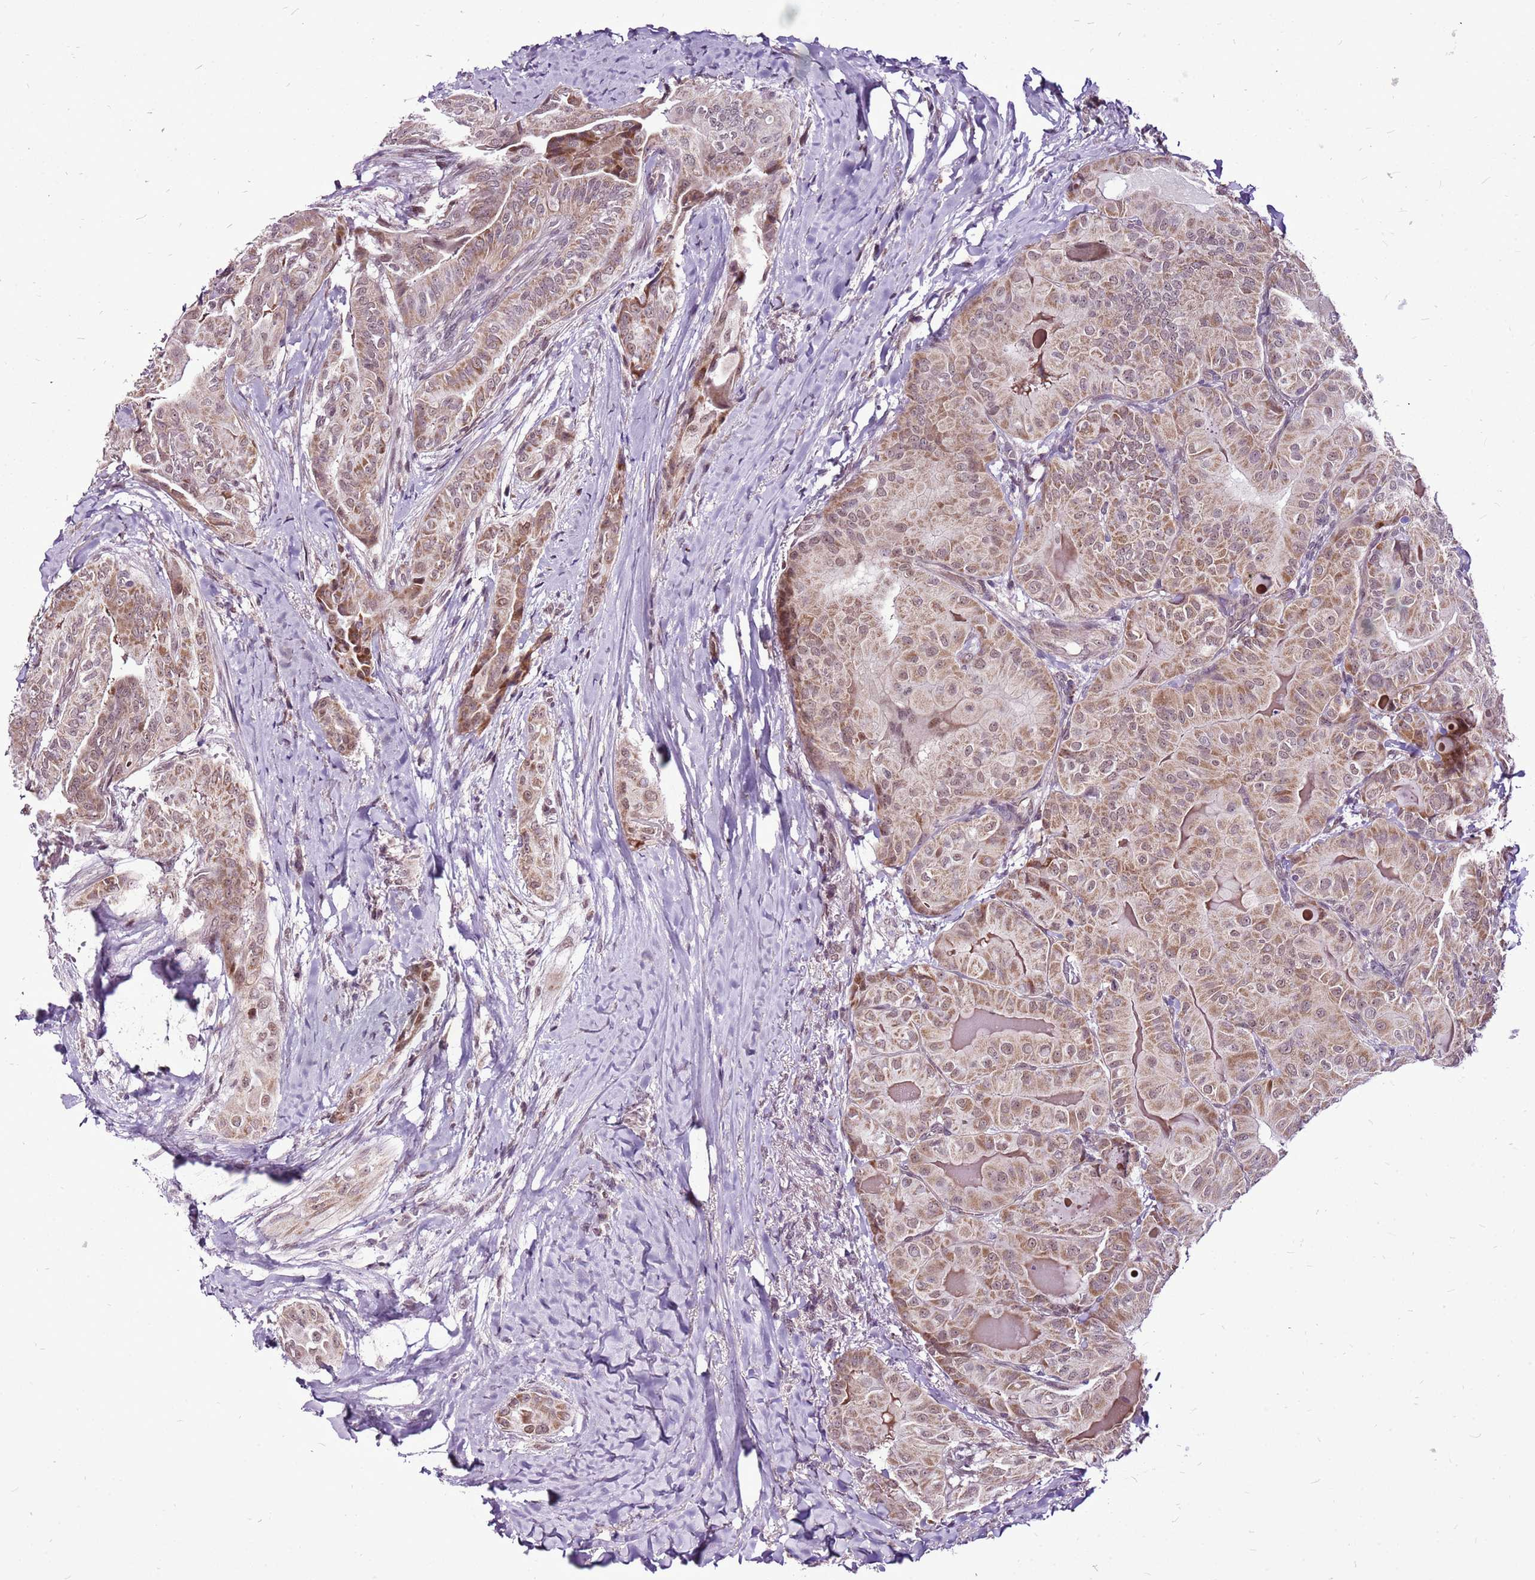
{"staining": {"intensity": "moderate", "quantity": ">75%", "location": "cytoplasmic/membranous,nuclear"}, "tissue": "thyroid cancer", "cell_type": "Tumor cells", "image_type": "cancer", "snomed": [{"axis": "morphology", "description": "Papillary adenocarcinoma, NOS"}, {"axis": "topography", "description": "Thyroid gland"}], "caption": "Tumor cells exhibit medium levels of moderate cytoplasmic/membranous and nuclear positivity in approximately >75% of cells in human thyroid cancer (papillary adenocarcinoma).", "gene": "CCDC166", "patient": {"sex": "female", "age": 68}}